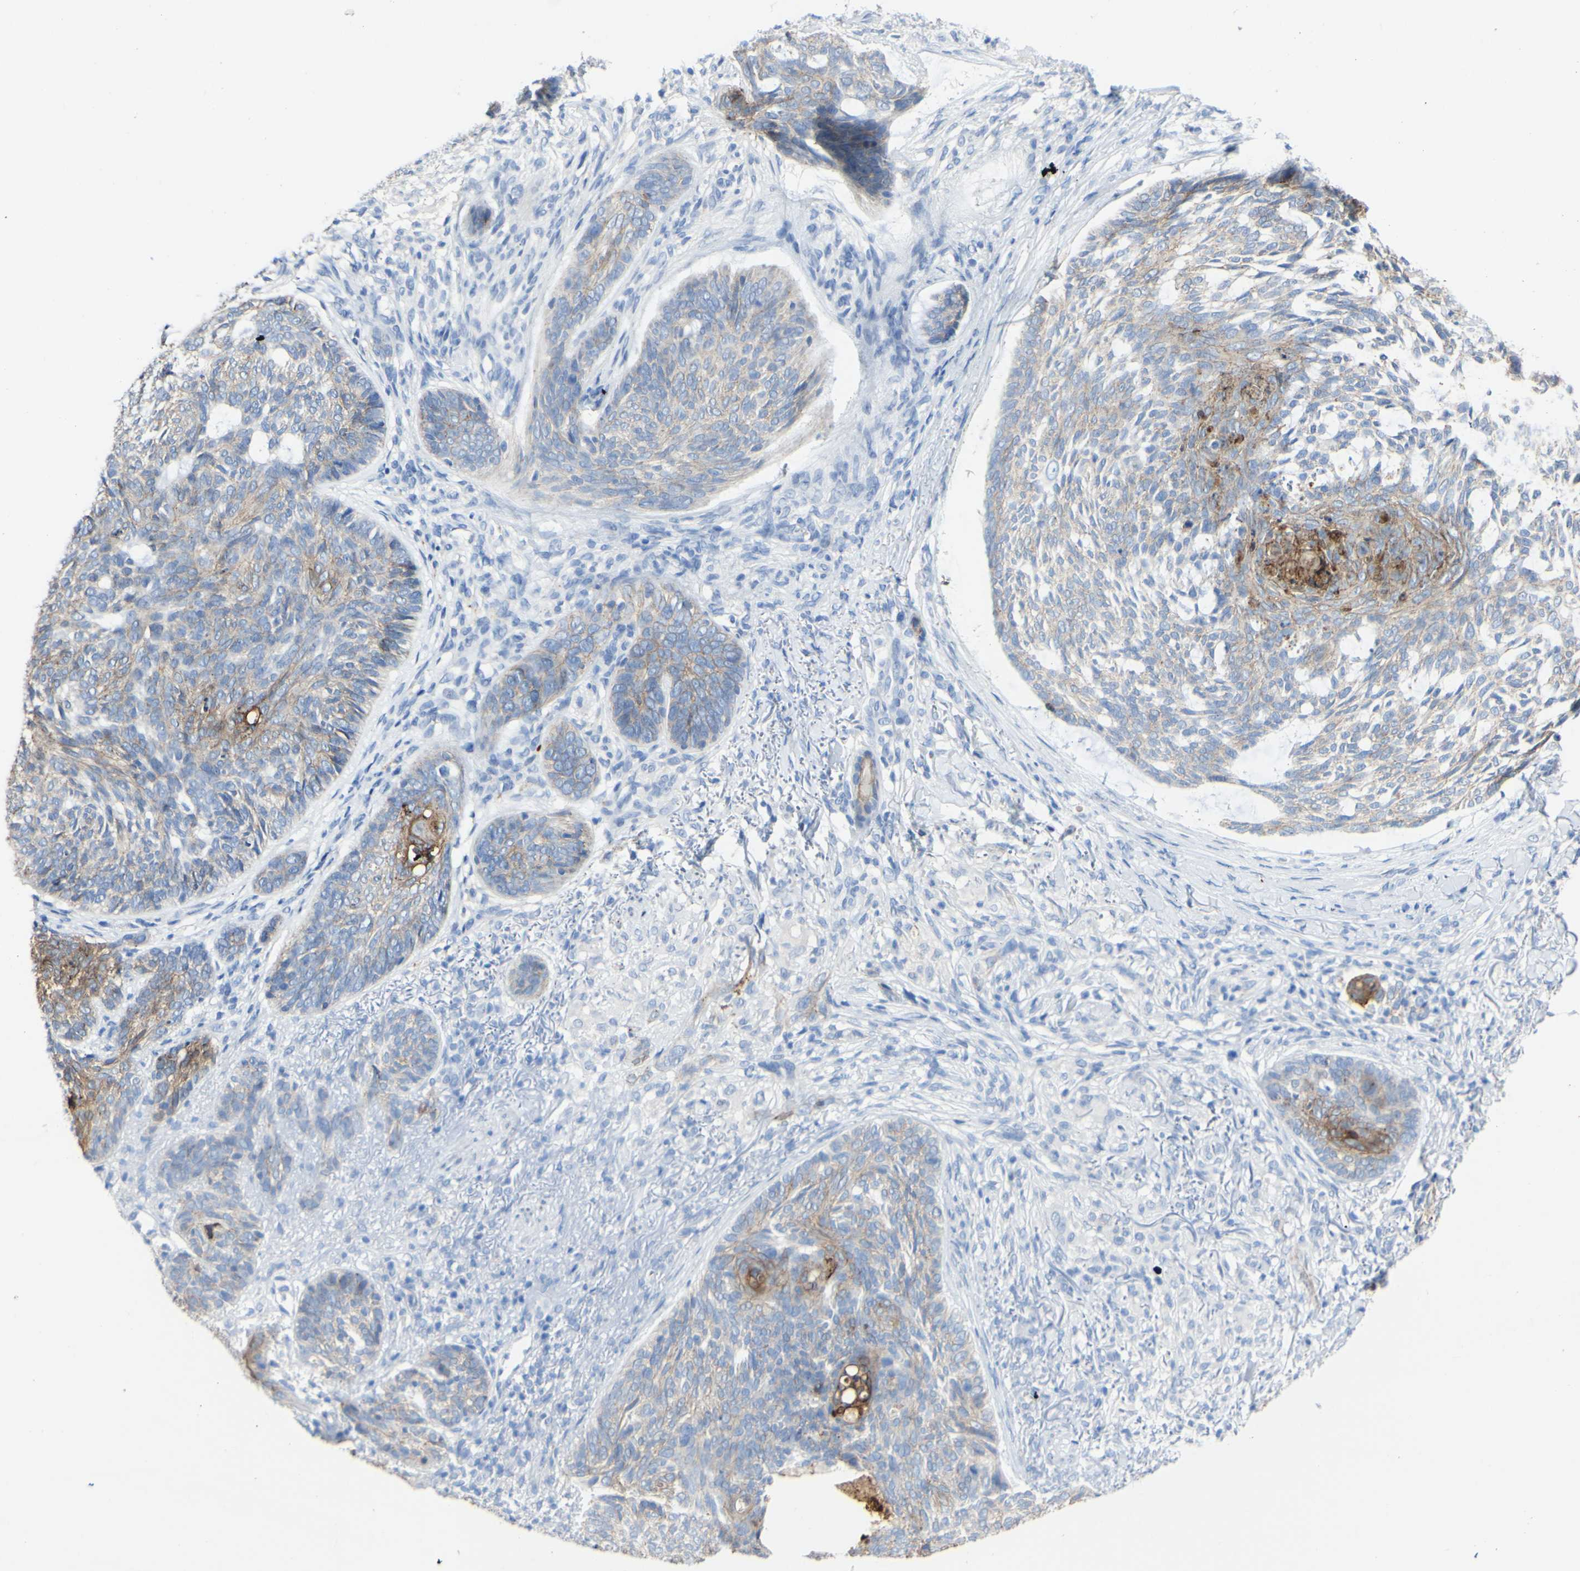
{"staining": {"intensity": "moderate", "quantity": ">75%", "location": "cytoplasmic/membranous"}, "tissue": "skin cancer", "cell_type": "Tumor cells", "image_type": "cancer", "snomed": [{"axis": "morphology", "description": "Basal cell carcinoma"}, {"axis": "topography", "description": "Skin"}], "caption": "High-magnification brightfield microscopy of skin cancer (basal cell carcinoma) stained with DAB (brown) and counterstained with hematoxylin (blue). tumor cells exhibit moderate cytoplasmic/membranous staining is seen in approximately>75% of cells. The protein is shown in brown color, while the nuclei are stained blue.", "gene": "DSC2", "patient": {"sex": "male", "age": 43}}